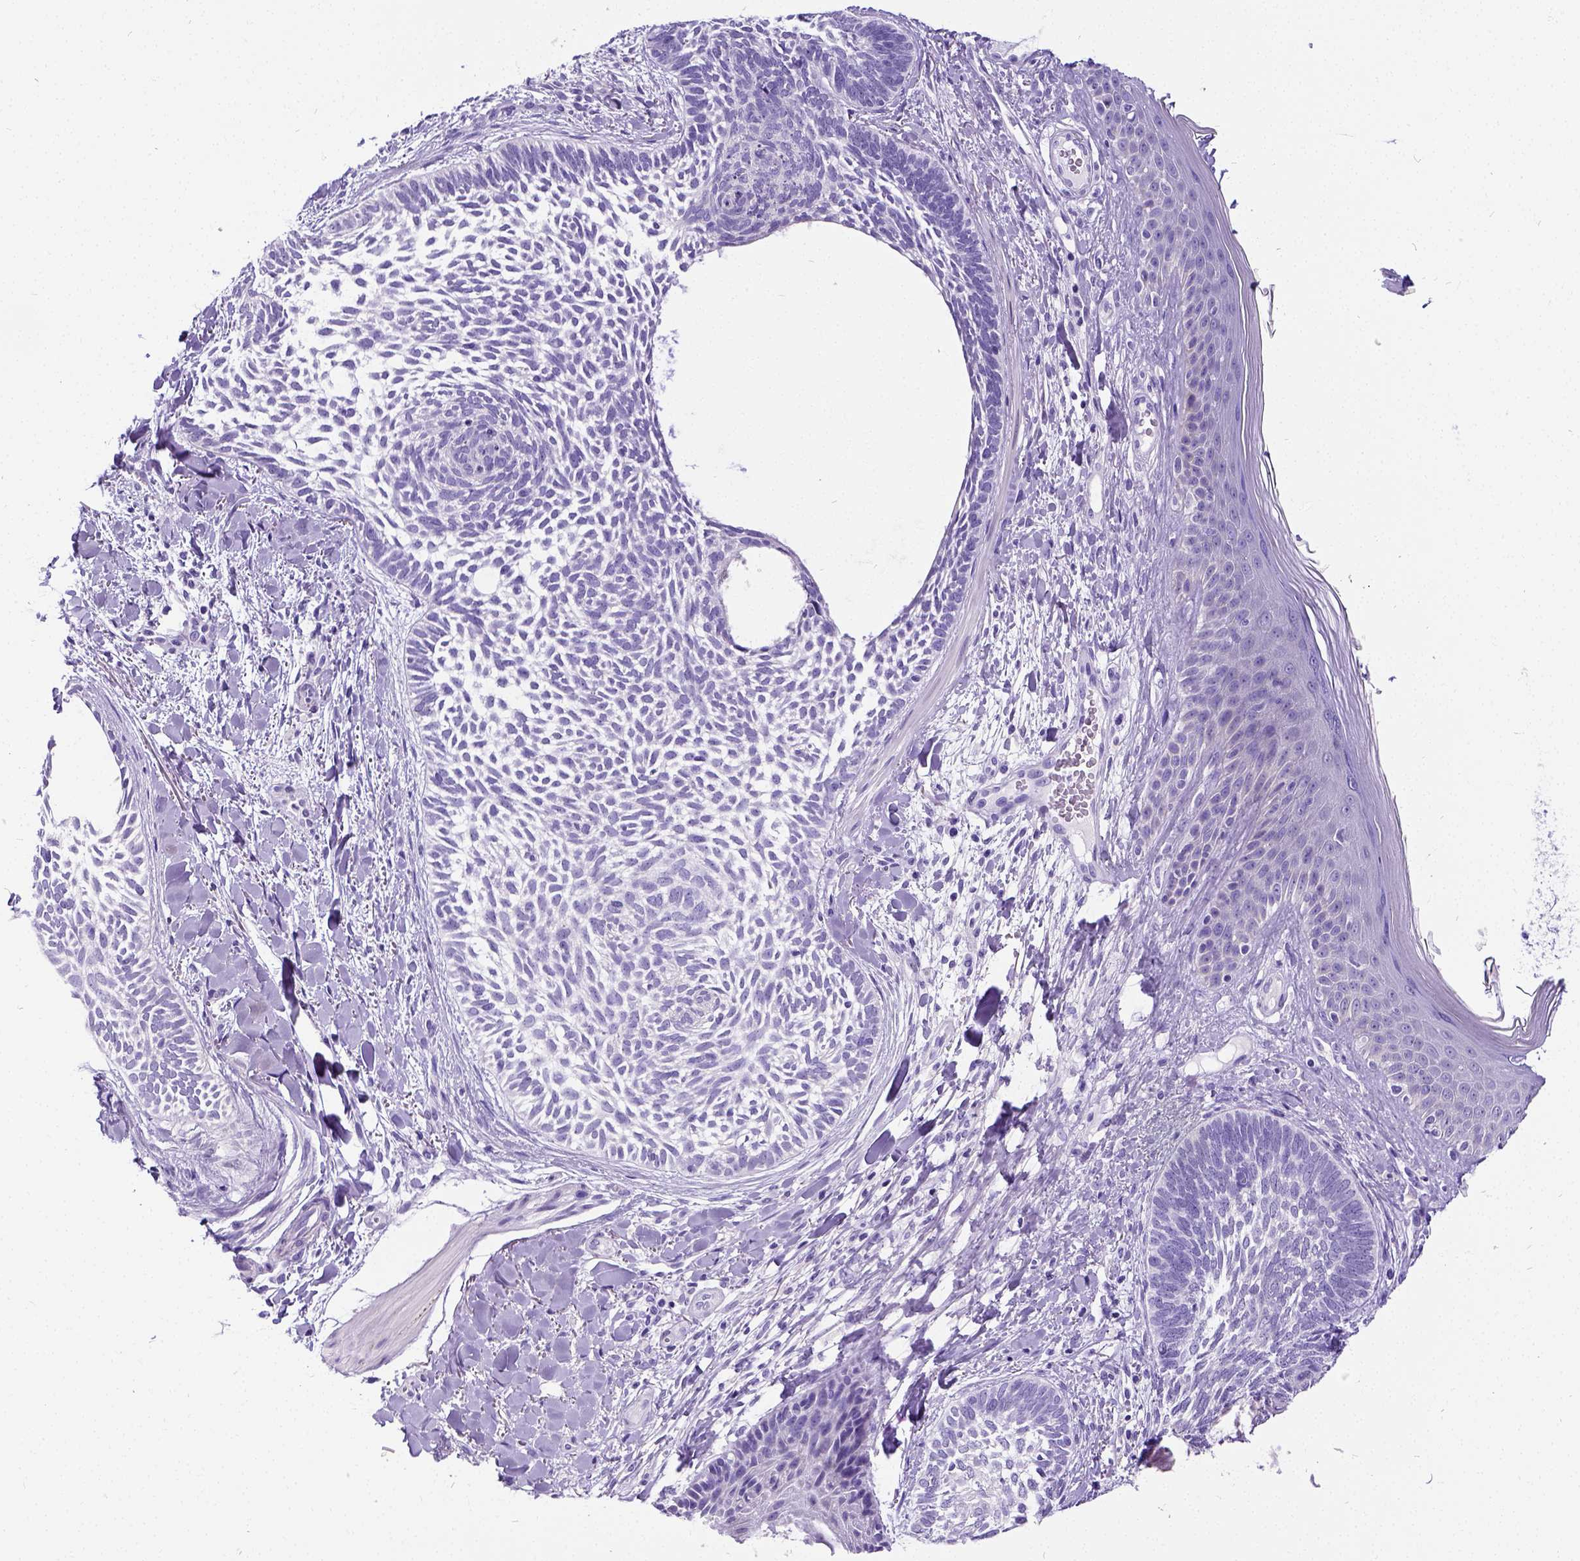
{"staining": {"intensity": "negative", "quantity": "none", "location": "none"}, "tissue": "skin cancer", "cell_type": "Tumor cells", "image_type": "cancer", "snomed": [{"axis": "morphology", "description": "Normal tissue, NOS"}, {"axis": "morphology", "description": "Basal cell carcinoma"}, {"axis": "topography", "description": "Skin"}], "caption": "DAB (3,3'-diaminobenzidine) immunohistochemical staining of human skin basal cell carcinoma demonstrates no significant staining in tumor cells.", "gene": "SATB2", "patient": {"sex": "male", "age": 46}}